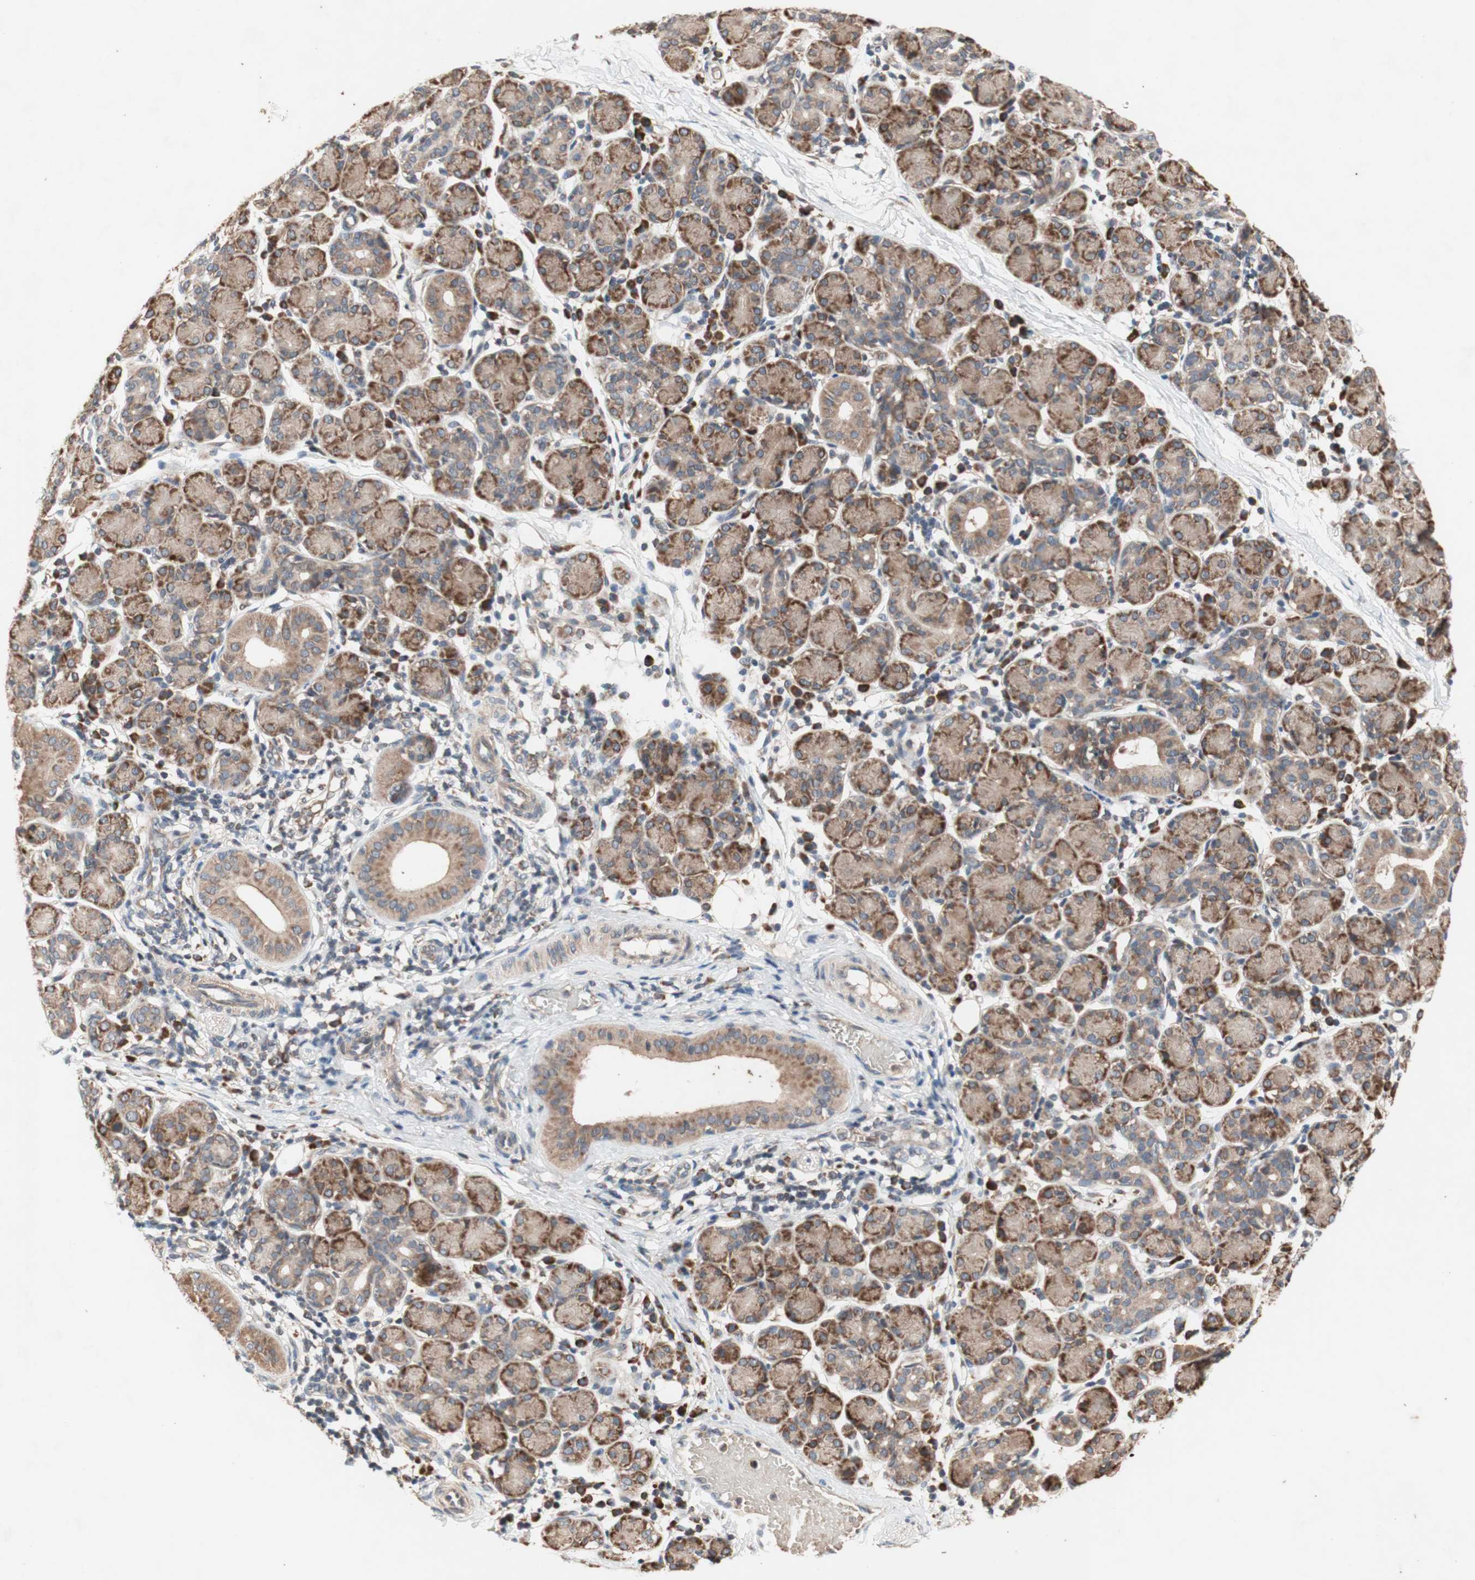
{"staining": {"intensity": "strong", "quantity": ">75%", "location": "cytoplasmic/membranous"}, "tissue": "salivary gland", "cell_type": "Glandular cells", "image_type": "normal", "snomed": [{"axis": "morphology", "description": "Normal tissue, NOS"}, {"axis": "morphology", "description": "Inflammation, NOS"}, {"axis": "topography", "description": "Lymph node"}, {"axis": "topography", "description": "Salivary gland"}], "caption": "This is a photomicrograph of immunohistochemistry staining of normal salivary gland, which shows strong expression in the cytoplasmic/membranous of glandular cells.", "gene": "DDOST", "patient": {"sex": "male", "age": 3}}